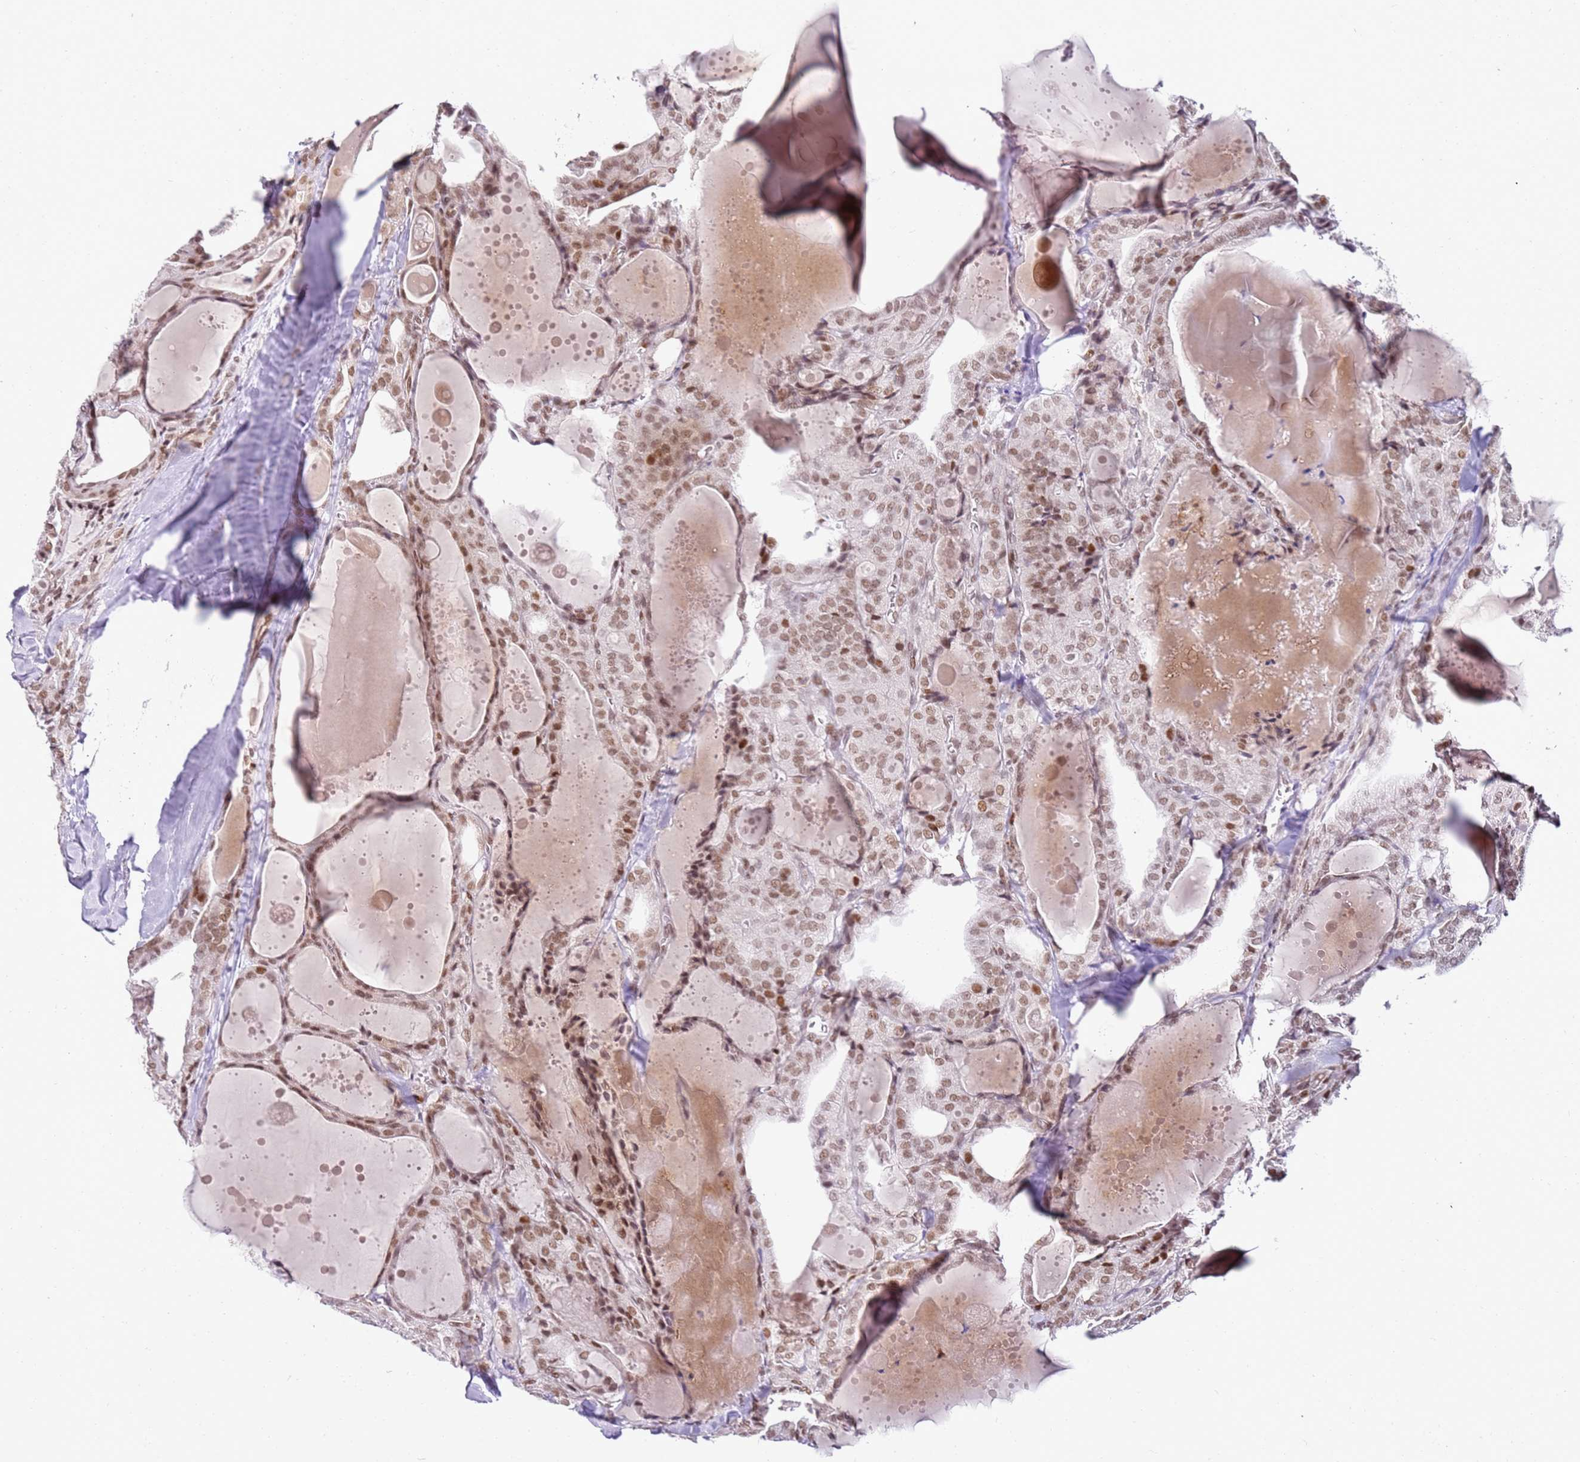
{"staining": {"intensity": "moderate", "quantity": ">75%", "location": "nuclear"}, "tissue": "thyroid cancer", "cell_type": "Tumor cells", "image_type": "cancer", "snomed": [{"axis": "morphology", "description": "Papillary adenocarcinoma, NOS"}, {"axis": "topography", "description": "Thyroid gland"}], "caption": "A brown stain shows moderate nuclear expression of a protein in human thyroid papillary adenocarcinoma tumor cells.", "gene": "PHC2", "patient": {"sex": "male", "age": 52}}